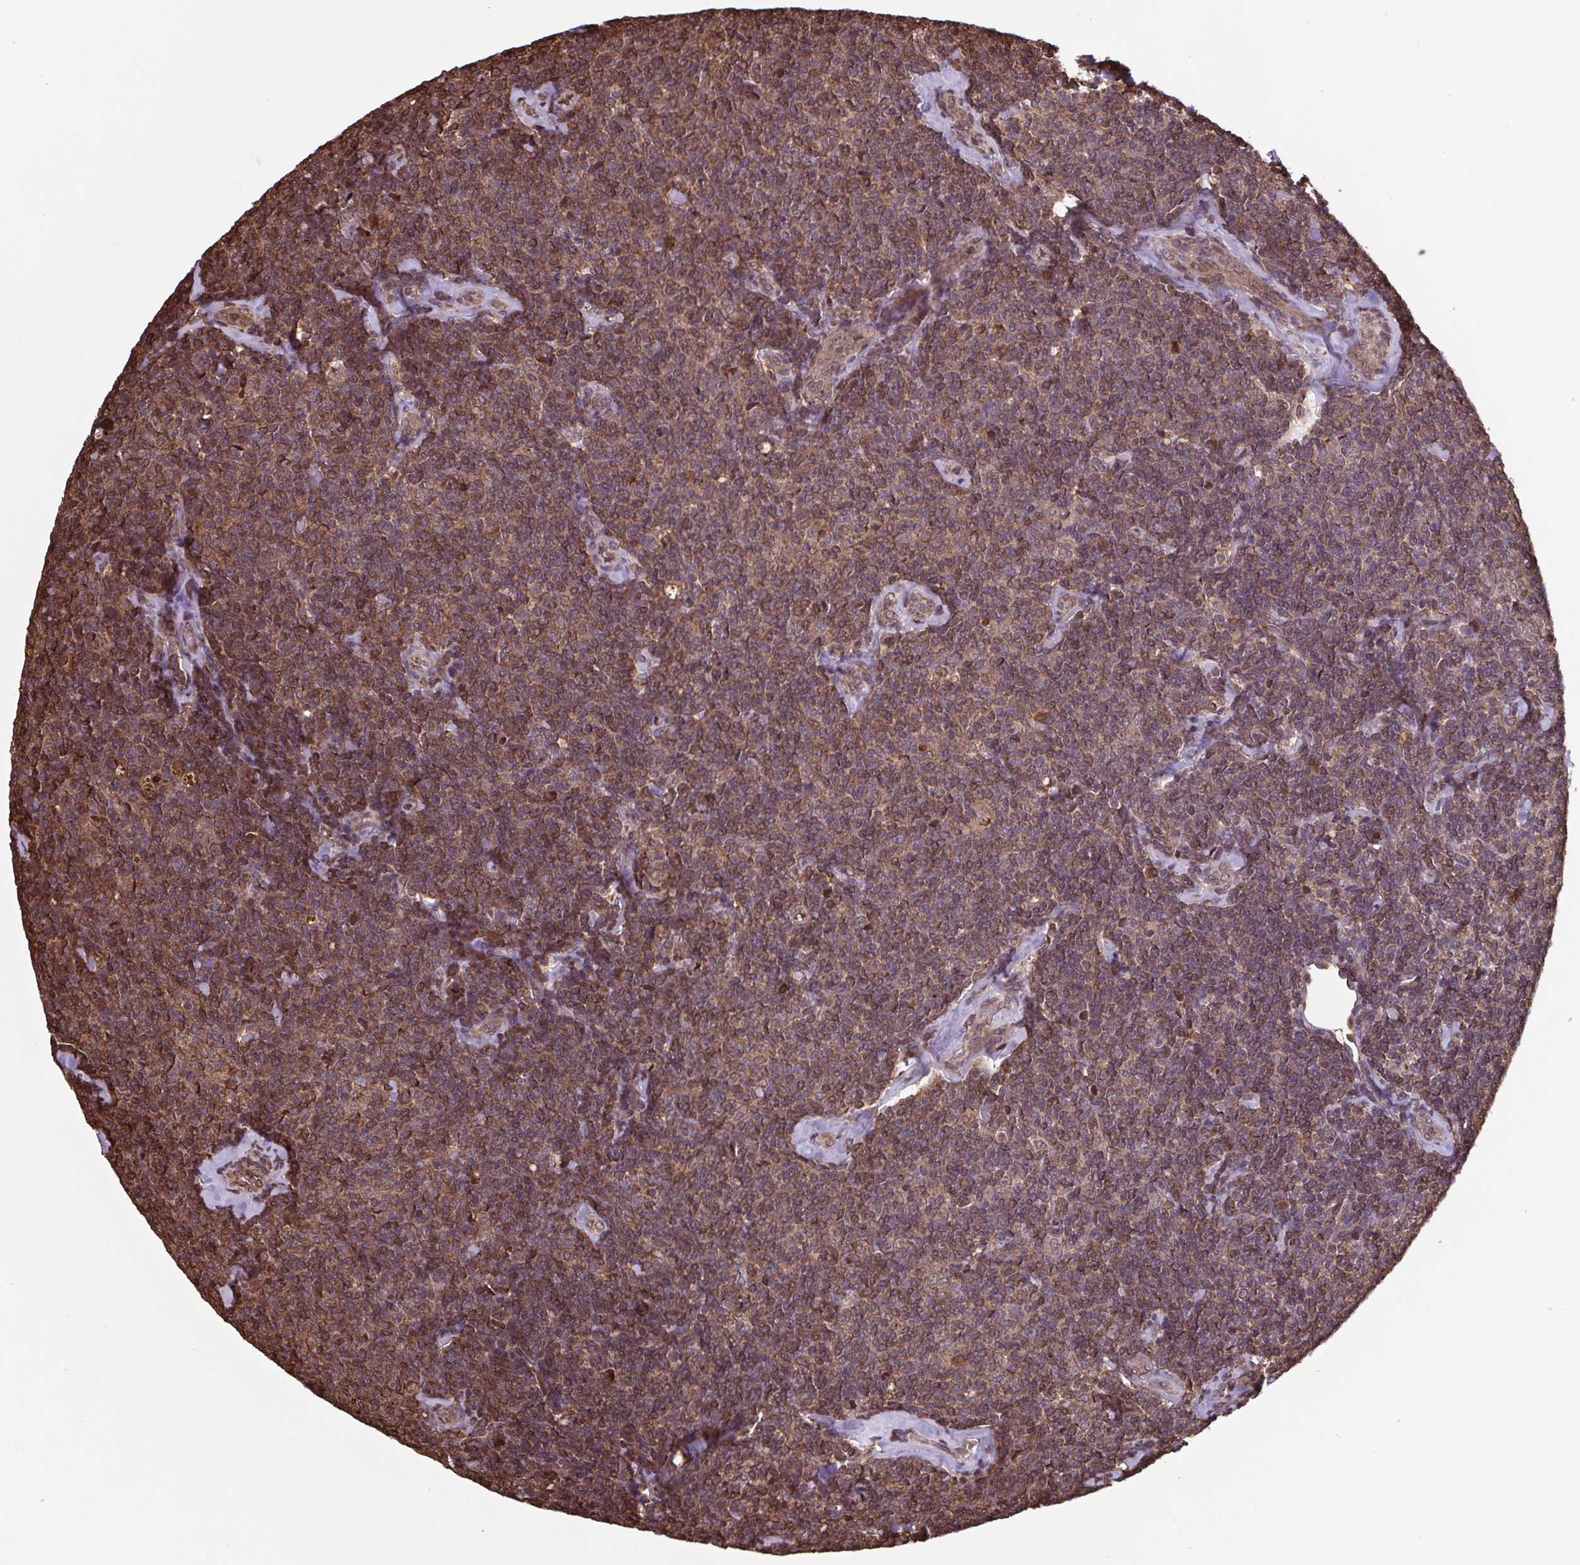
{"staining": {"intensity": "moderate", "quantity": ">75%", "location": "cytoplasmic/membranous,nuclear"}, "tissue": "lymphoma", "cell_type": "Tumor cells", "image_type": "cancer", "snomed": [{"axis": "morphology", "description": "Malignant lymphoma, non-Hodgkin's type, Low grade"}, {"axis": "topography", "description": "Lymph node"}], "caption": "Low-grade malignant lymphoma, non-Hodgkin's type tissue reveals moderate cytoplasmic/membranous and nuclear positivity in approximately >75% of tumor cells (DAB IHC with brightfield microscopy, high magnification).", "gene": "SEC63", "patient": {"sex": "female", "age": 56}}